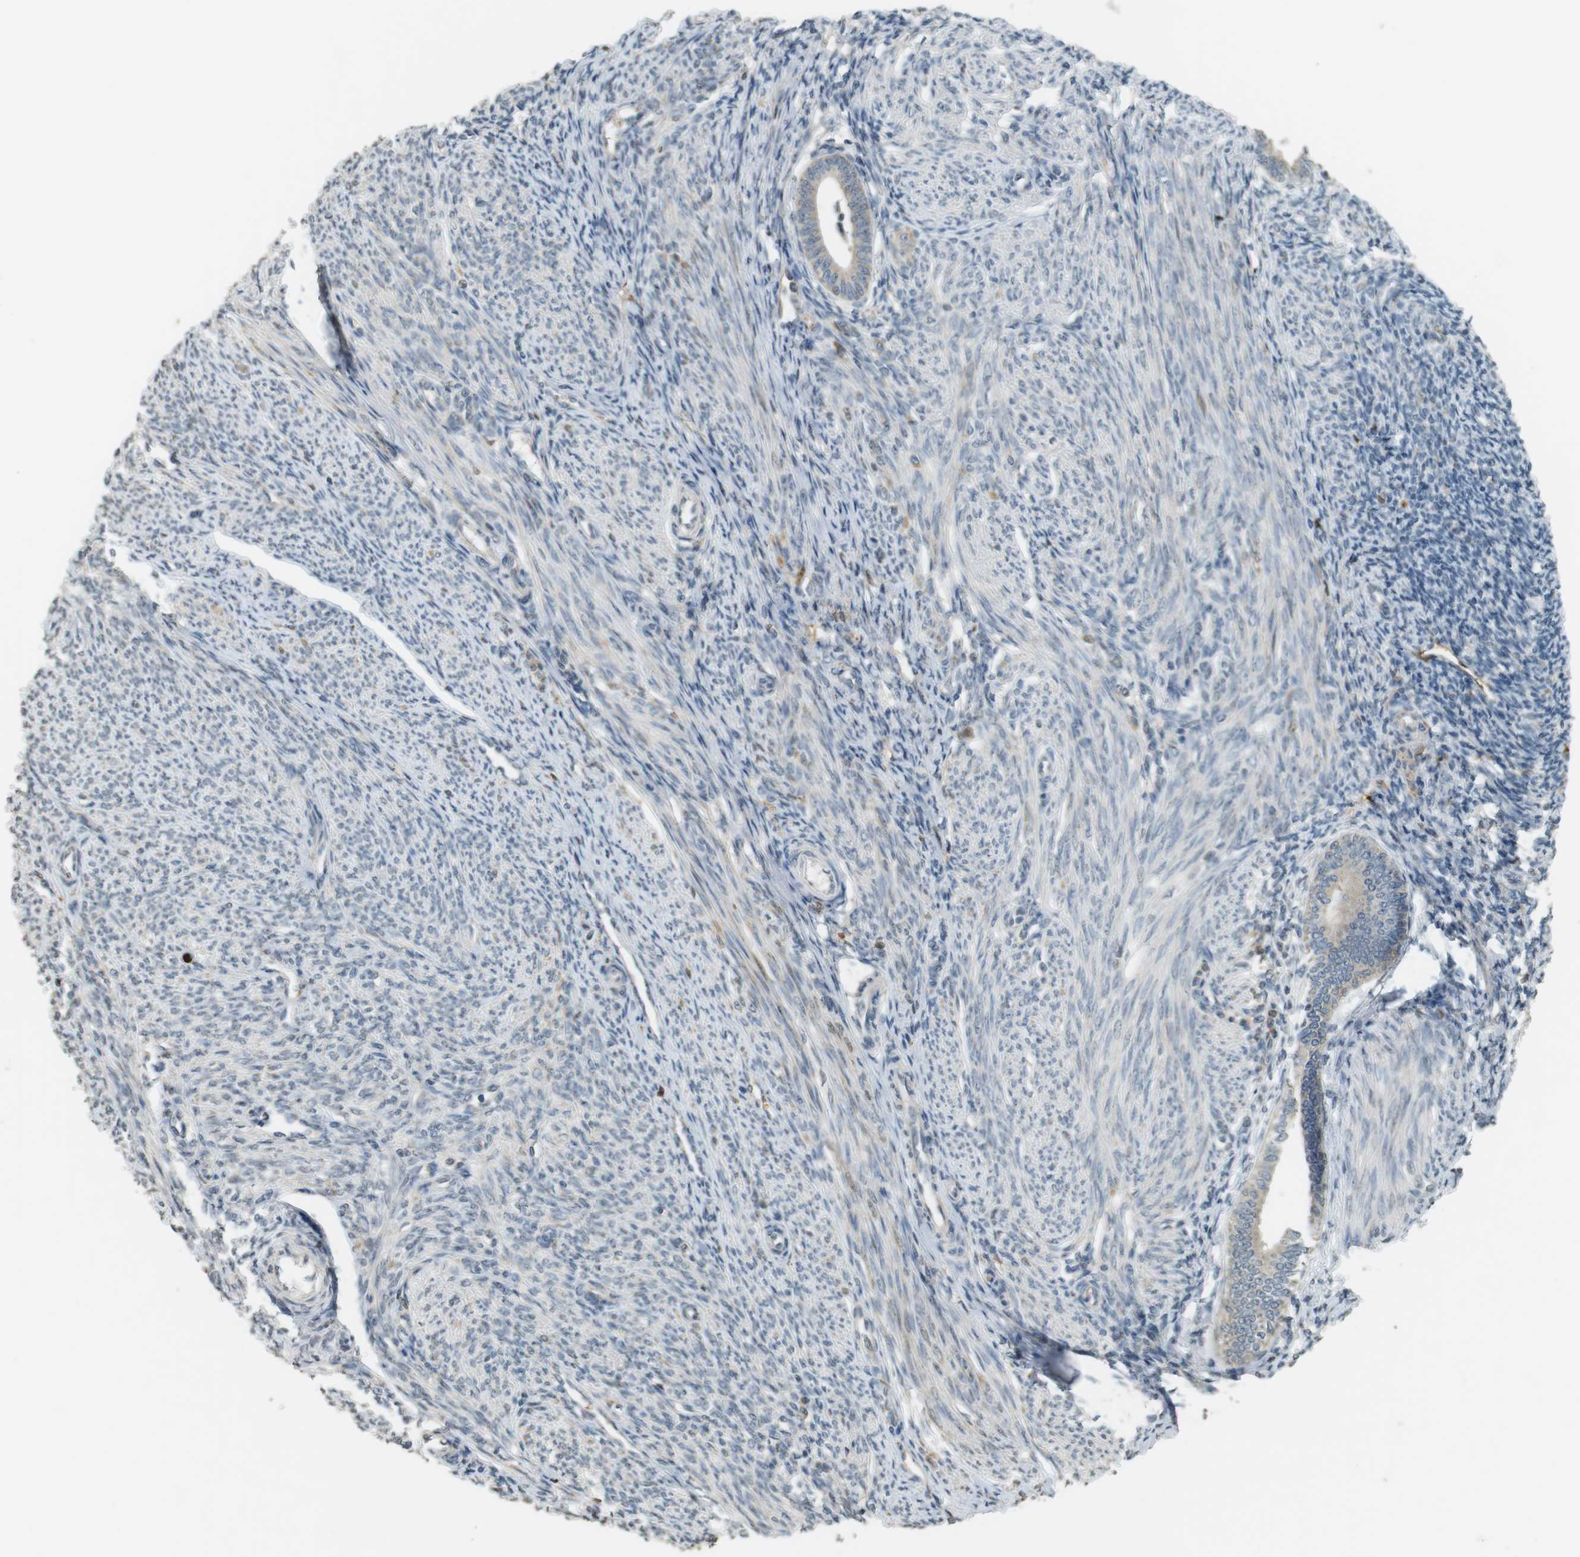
{"staining": {"intensity": "weak", "quantity": ">75%", "location": "cytoplasmic/membranous"}, "tissue": "endometrium", "cell_type": "Cells in endometrial stroma", "image_type": "normal", "snomed": [{"axis": "morphology", "description": "Normal tissue, NOS"}, {"axis": "topography", "description": "Endometrium"}], "caption": "Immunohistochemistry (DAB) staining of benign human endometrium shows weak cytoplasmic/membranous protein staining in about >75% of cells in endometrial stroma. The protein is shown in brown color, while the nuclei are stained blue.", "gene": "SRR", "patient": {"sex": "female", "age": 57}}